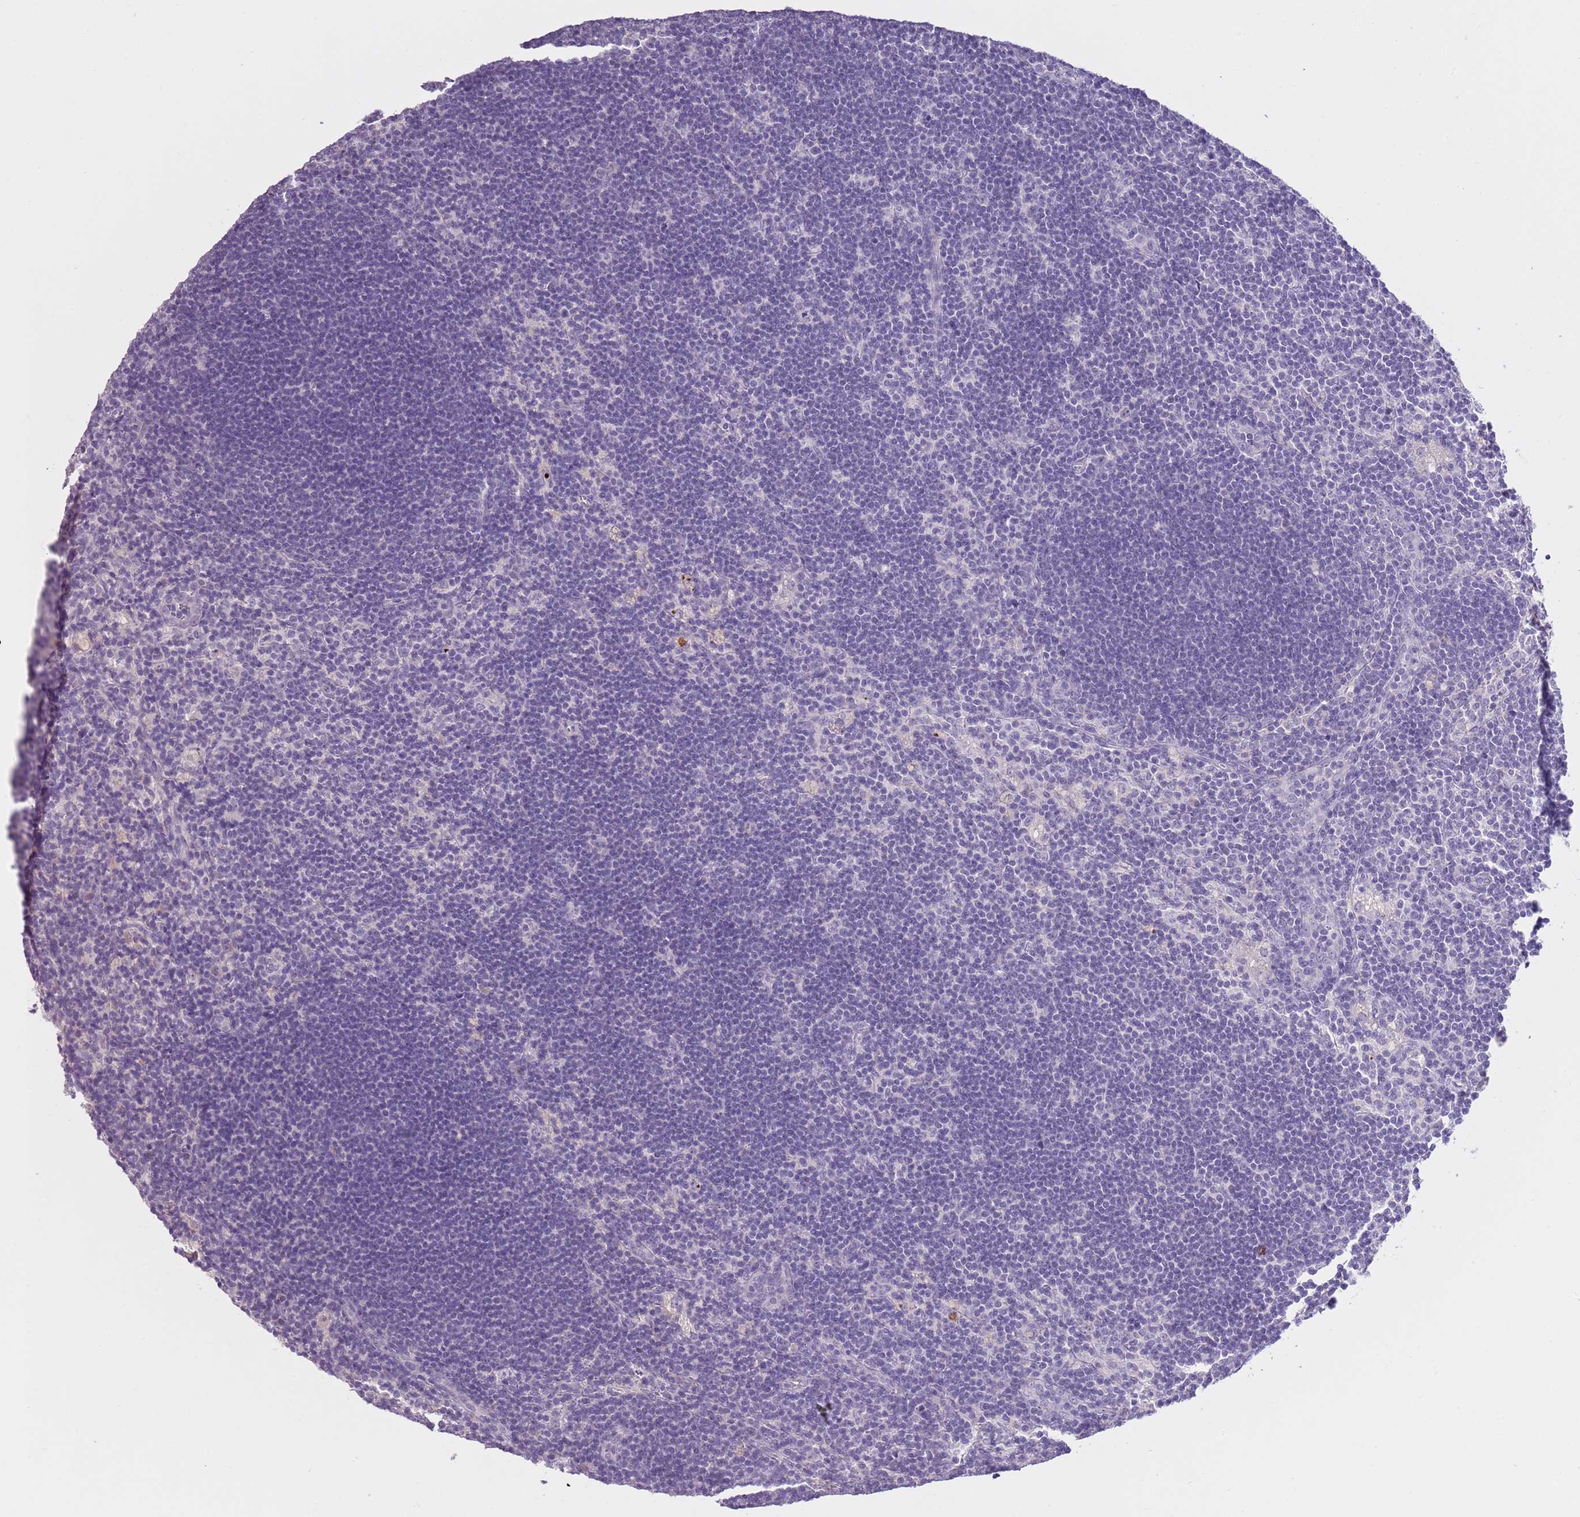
{"staining": {"intensity": "negative", "quantity": "none", "location": "none"}, "tissue": "lymph node", "cell_type": "Germinal center cells", "image_type": "normal", "snomed": [{"axis": "morphology", "description": "Normal tissue, NOS"}, {"axis": "topography", "description": "Lymph node"}], "caption": "This photomicrograph is of benign lymph node stained with immunohistochemistry (IHC) to label a protein in brown with the nuclei are counter-stained blue. There is no expression in germinal center cells.", "gene": "SLC35E3", "patient": {"sex": "male", "age": 24}}